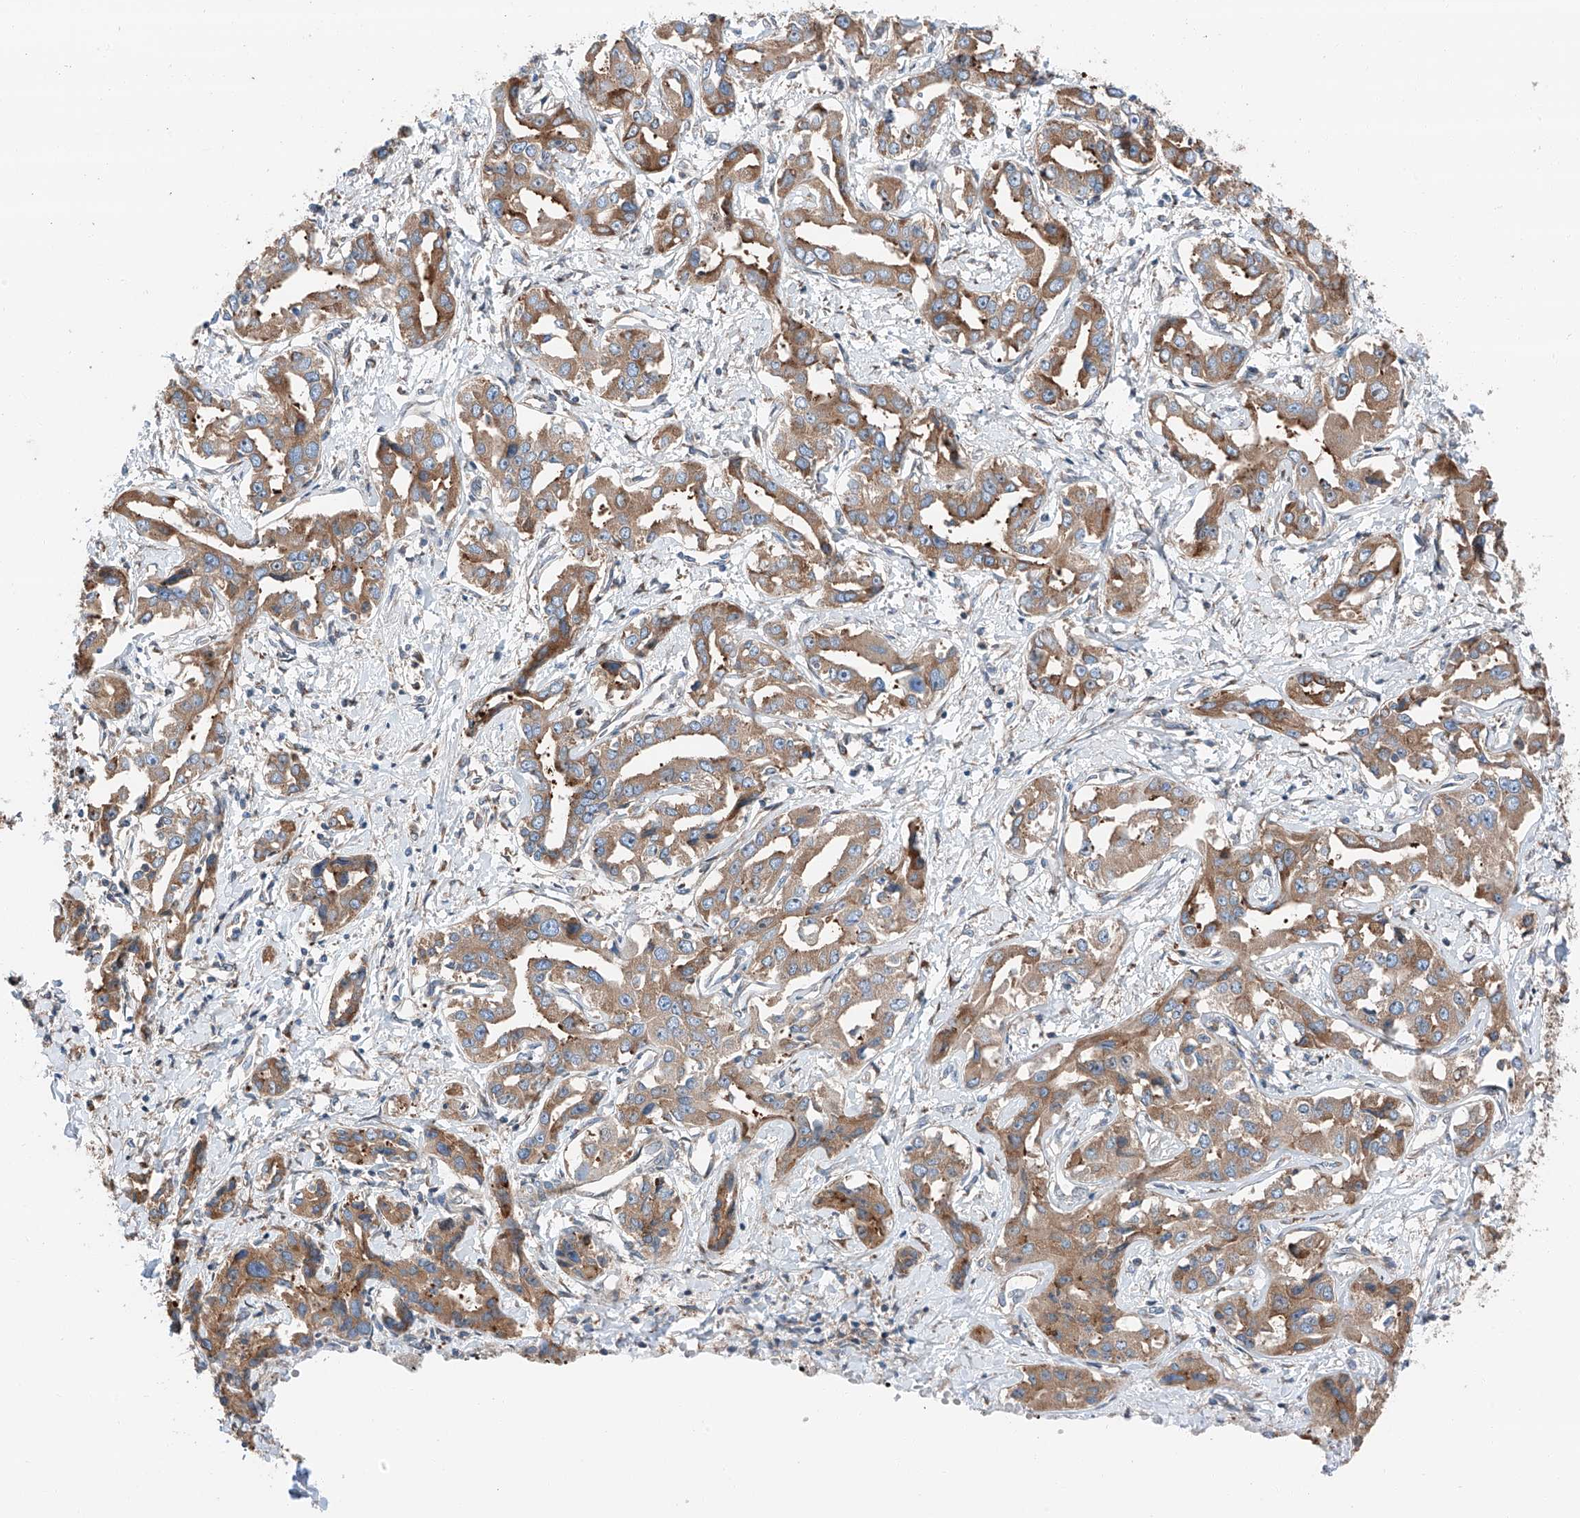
{"staining": {"intensity": "moderate", "quantity": ">75%", "location": "cytoplasmic/membranous"}, "tissue": "liver cancer", "cell_type": "Tumor cells", "image_type": "cancer", "snomed": [{"axis": "morphology", "description": "Cholangiocarcinoma"}, {"axis": "topography", "description": "Liver"}], "caption": "Tumor cells show medium levels of moderate cytoplasmic/membranous positivity in approximately >75% of cells in human liver cholangiocarcinoma. (IHC, brightfield microscopy, high magnification).", "gene": "ZC3H15", "patient": {"sex": "male", "age": 59}}